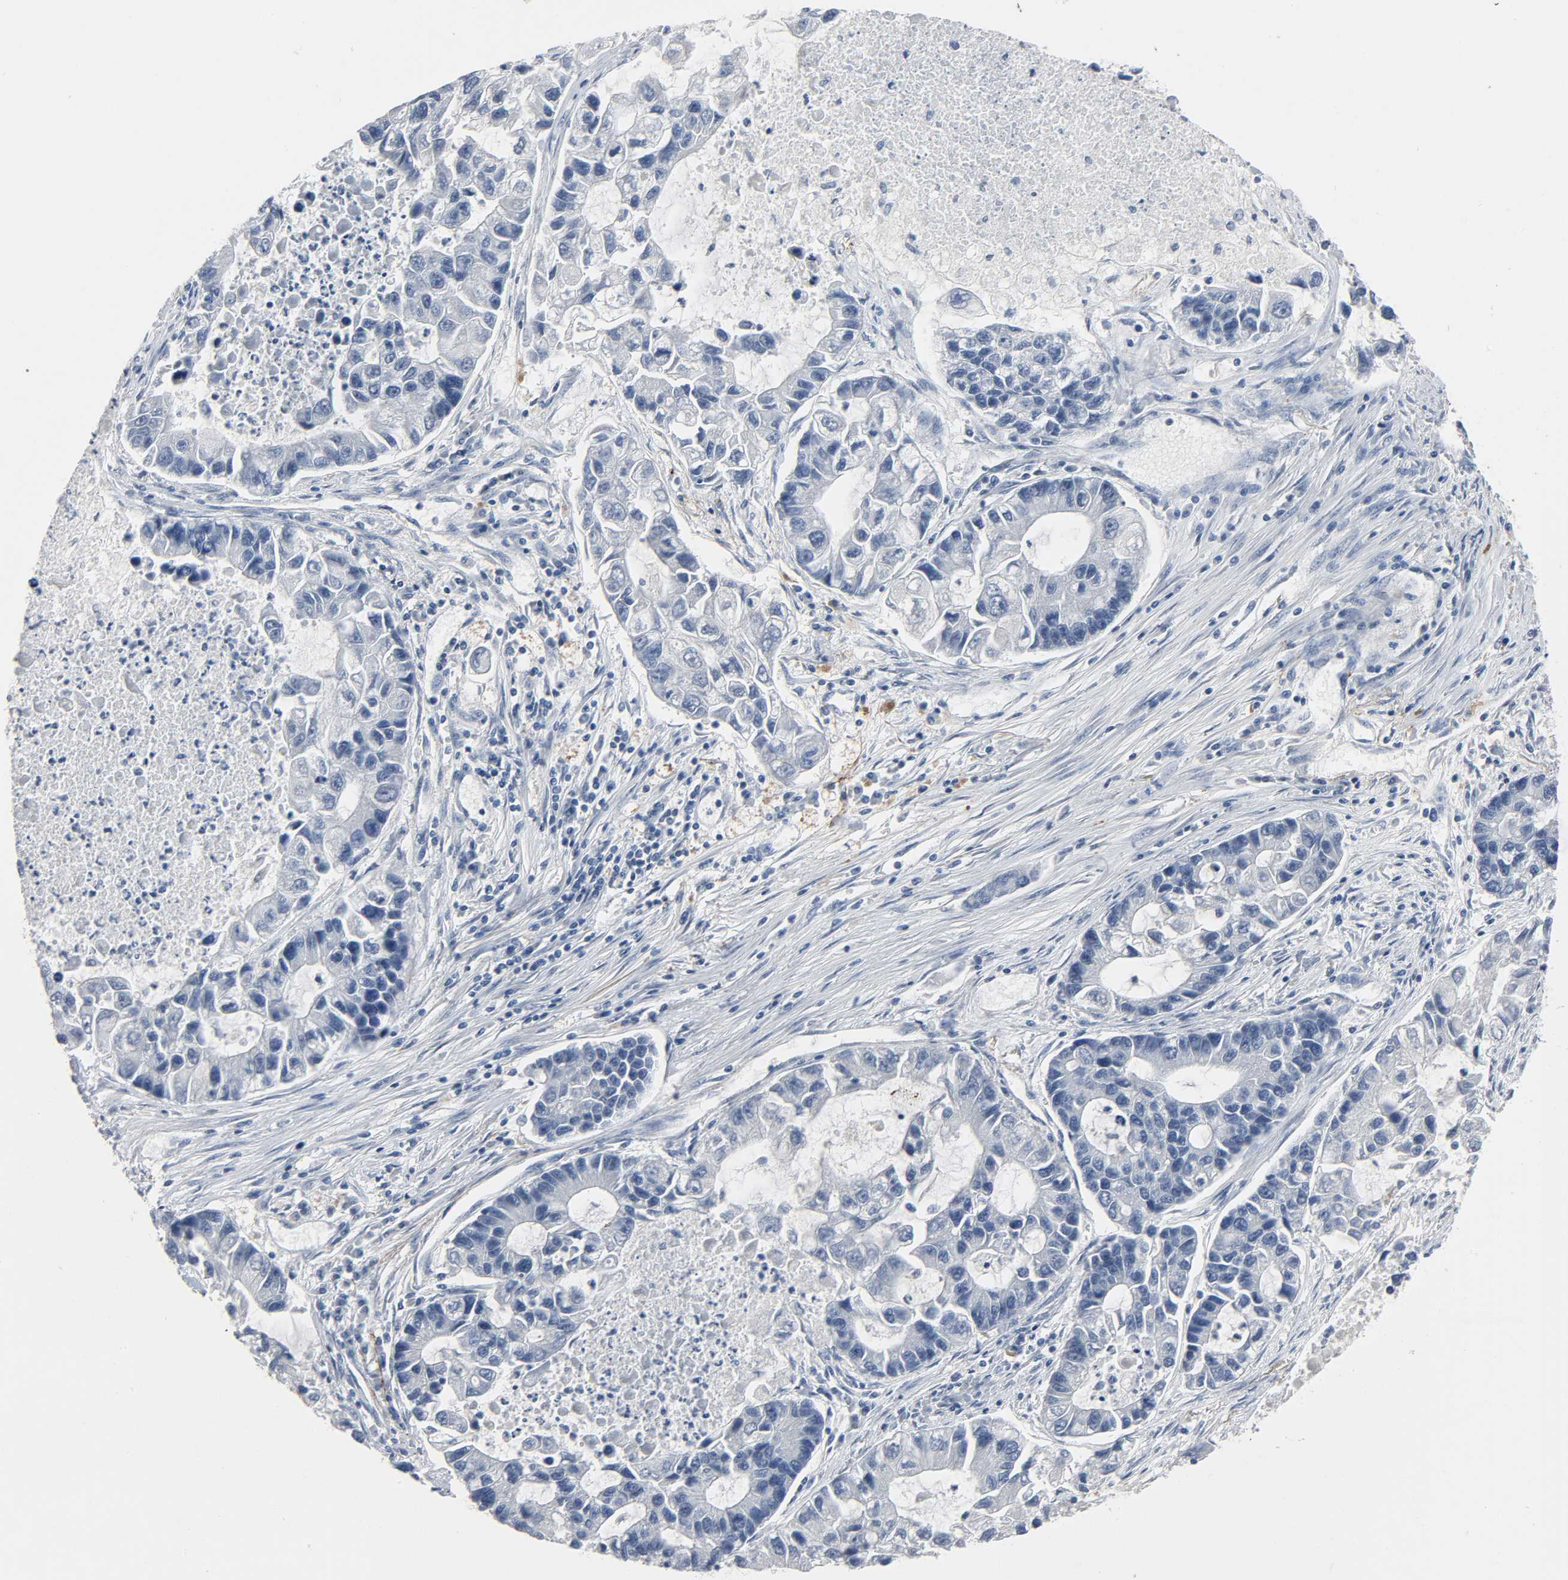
{"staining": {"intensity": "negative", "quantity": "none", "location": "none"}, "tissue": "lung cancer", "cell_type": "Tumor cells", "image_type": "cancer", "snomed": [{"axis": "morphology", "description": "Adenocarcinoma, NOS"}, {"axis": "topography", "description": "Lung"}], "caption": "Adenocarcinoma (lung) was stained to show a protein in brown. There is no significant positivity in tumor cells.", "gene": "FBLN5", "patient": {"sex": "female", "age": 51}}